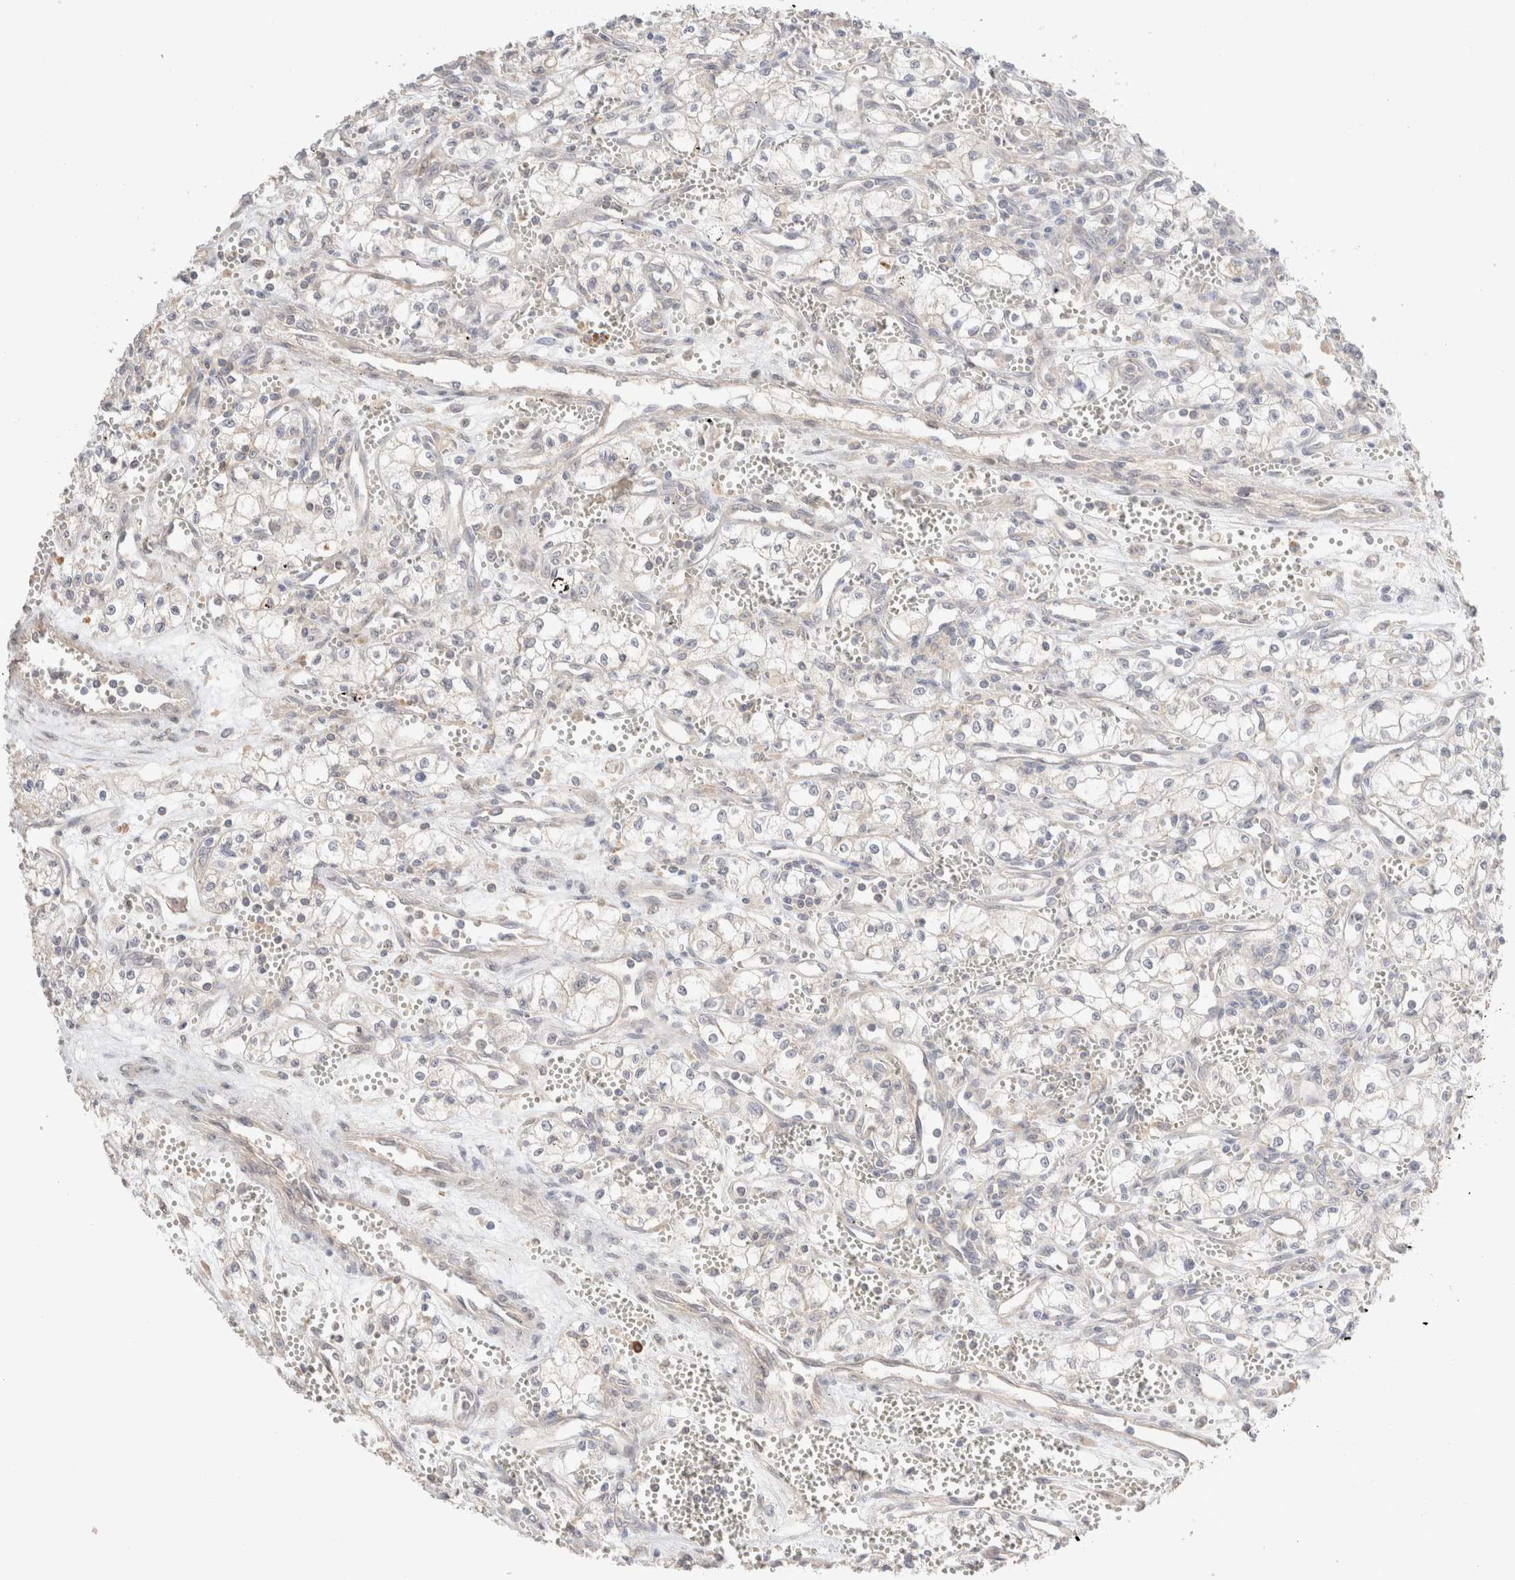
{"staining": {"intensity": "negative", "quantity": "none", "location": "none"}, "tissue": "renal cancer", "cell_type": "Tumor cells", "image_type": "cancer", "snomed": [{"axis": "morphology", "description": "Adenocarcinoma, NOS"}, {"axis": "topography", "description": "Kidney"}], "caption": "Immunohistochemistry micrograph of neoplastic tissue: human adenocarcinoma (renal) stained with DAB (3,3'-diaminobenzidine) demonstrates no significant protein staining in tumor cells.", "gene": "TRIM41", "patient": {"sex": "male", "age": 59}}